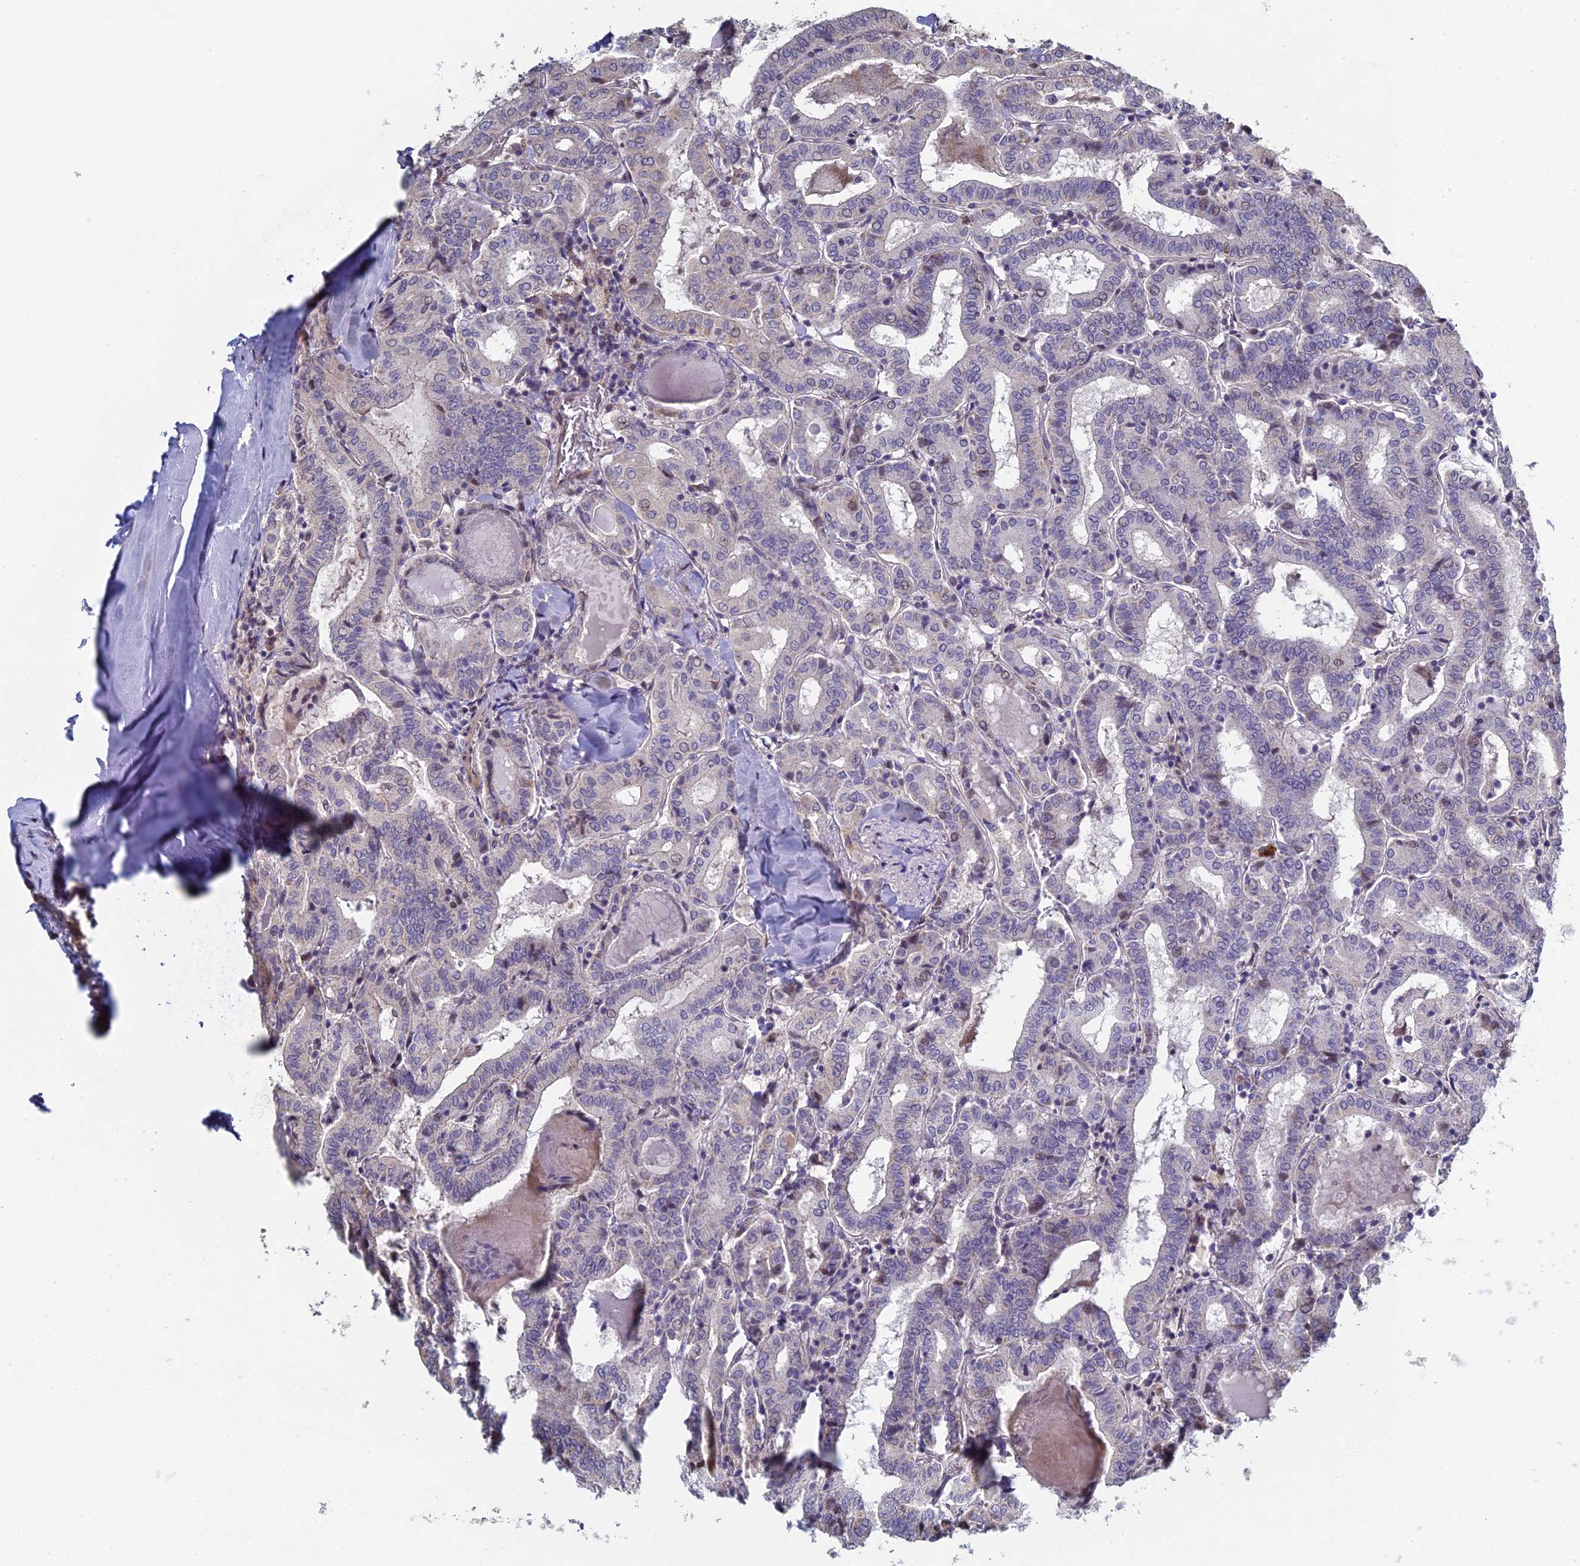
{"staining": {"intensity": "weak", "quantity": "<25%", "location": "nuclear"}, "tissue": "thyroid cancer", "cell_type": "Tumor cells", "image_type": "cancer", "snomed": [{"axis": "morphology", "description": "Papillary adenocarcinoma, NOS"}, {"axis": "topography", "description": "Thyroid gland"}], "caption": "Papillary adenocarcinoma (thyroid) stained for a protein using immunohistochemistry (IHC) demonstrates no staining tumor cells.", "gene": "DIXDC1", "patient": {"sex": "female", "age": 72}}